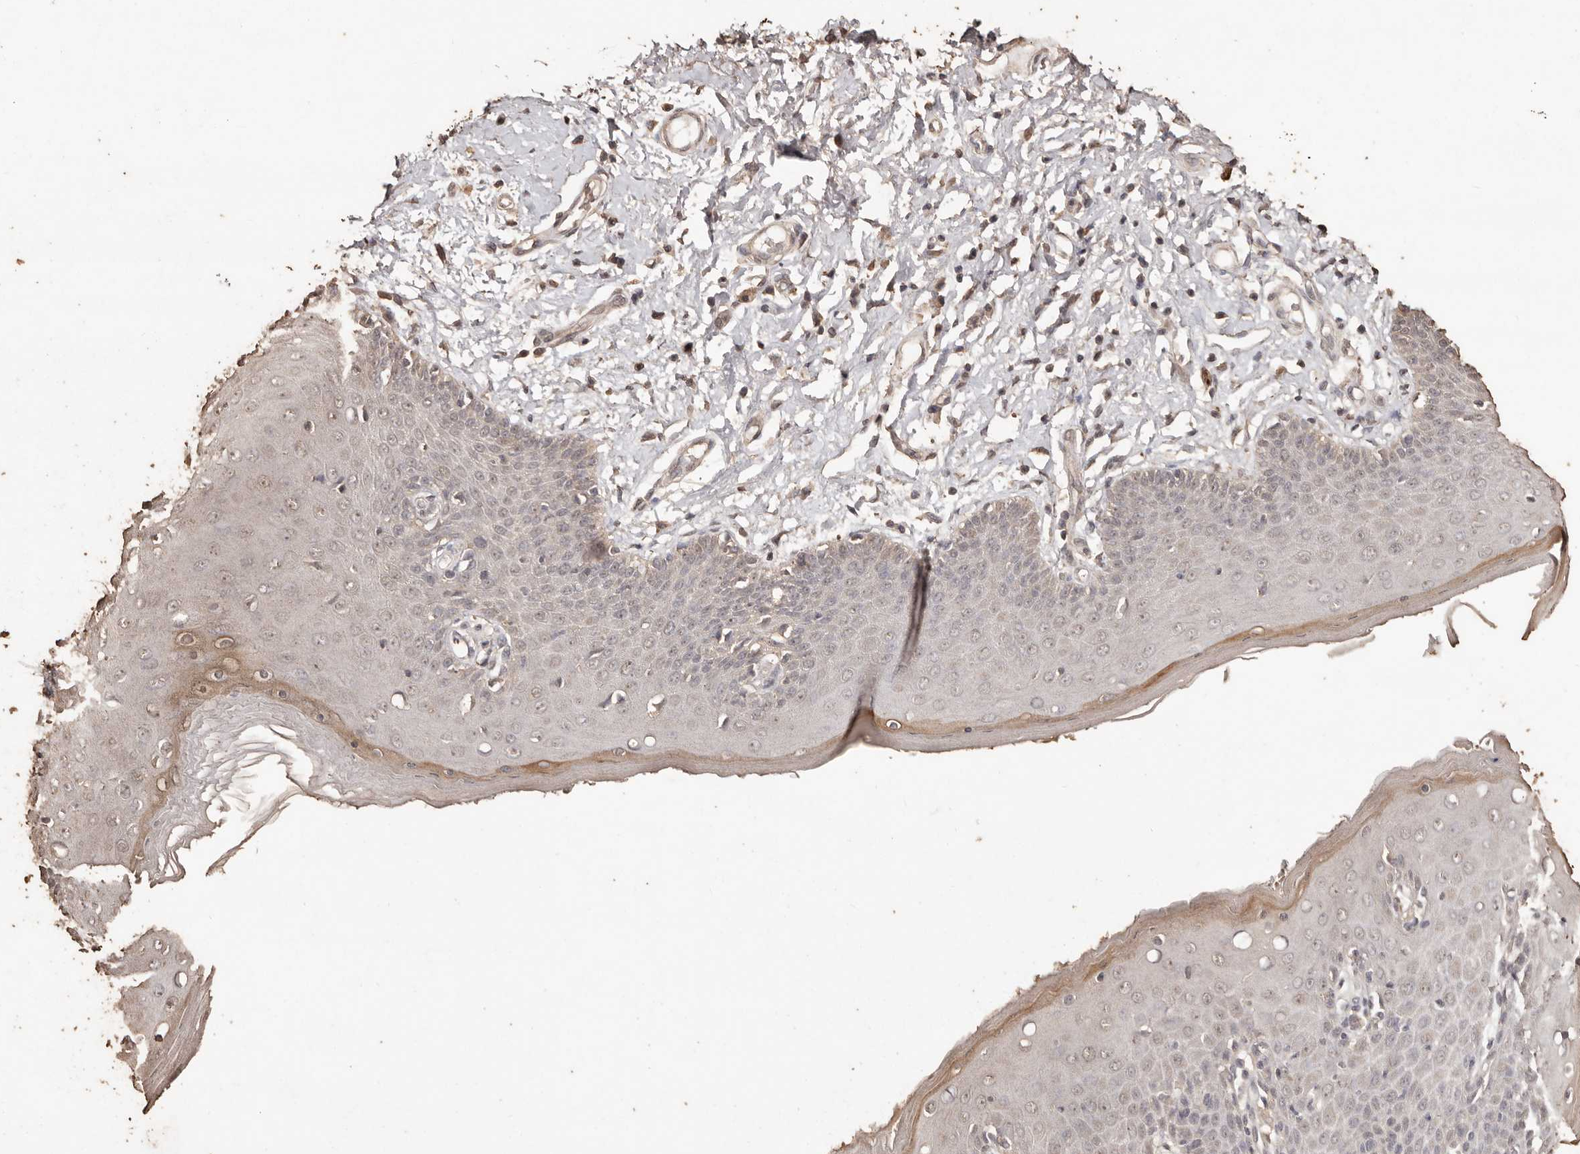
{"staining": {"intensity": "moderate", "quantity": "<25%", "location": "cytoplasmic/membranous"}, "tissue": "skin", "cell_type": "Epidermal cells", "image_type": "normal", "snomed": [{"axis": "morphology", "description": "Normal tissue, NOS"}, {"axis": "topography", "description": "Vulva"}], "caption": "Protein staining of unremarkable skin demonstrates moderate cytoplasmic/membranous expression in approximately <25% of epidermal cells.", "gene": "PKDCC", "patient": {"sex": "female", "age": 66}}